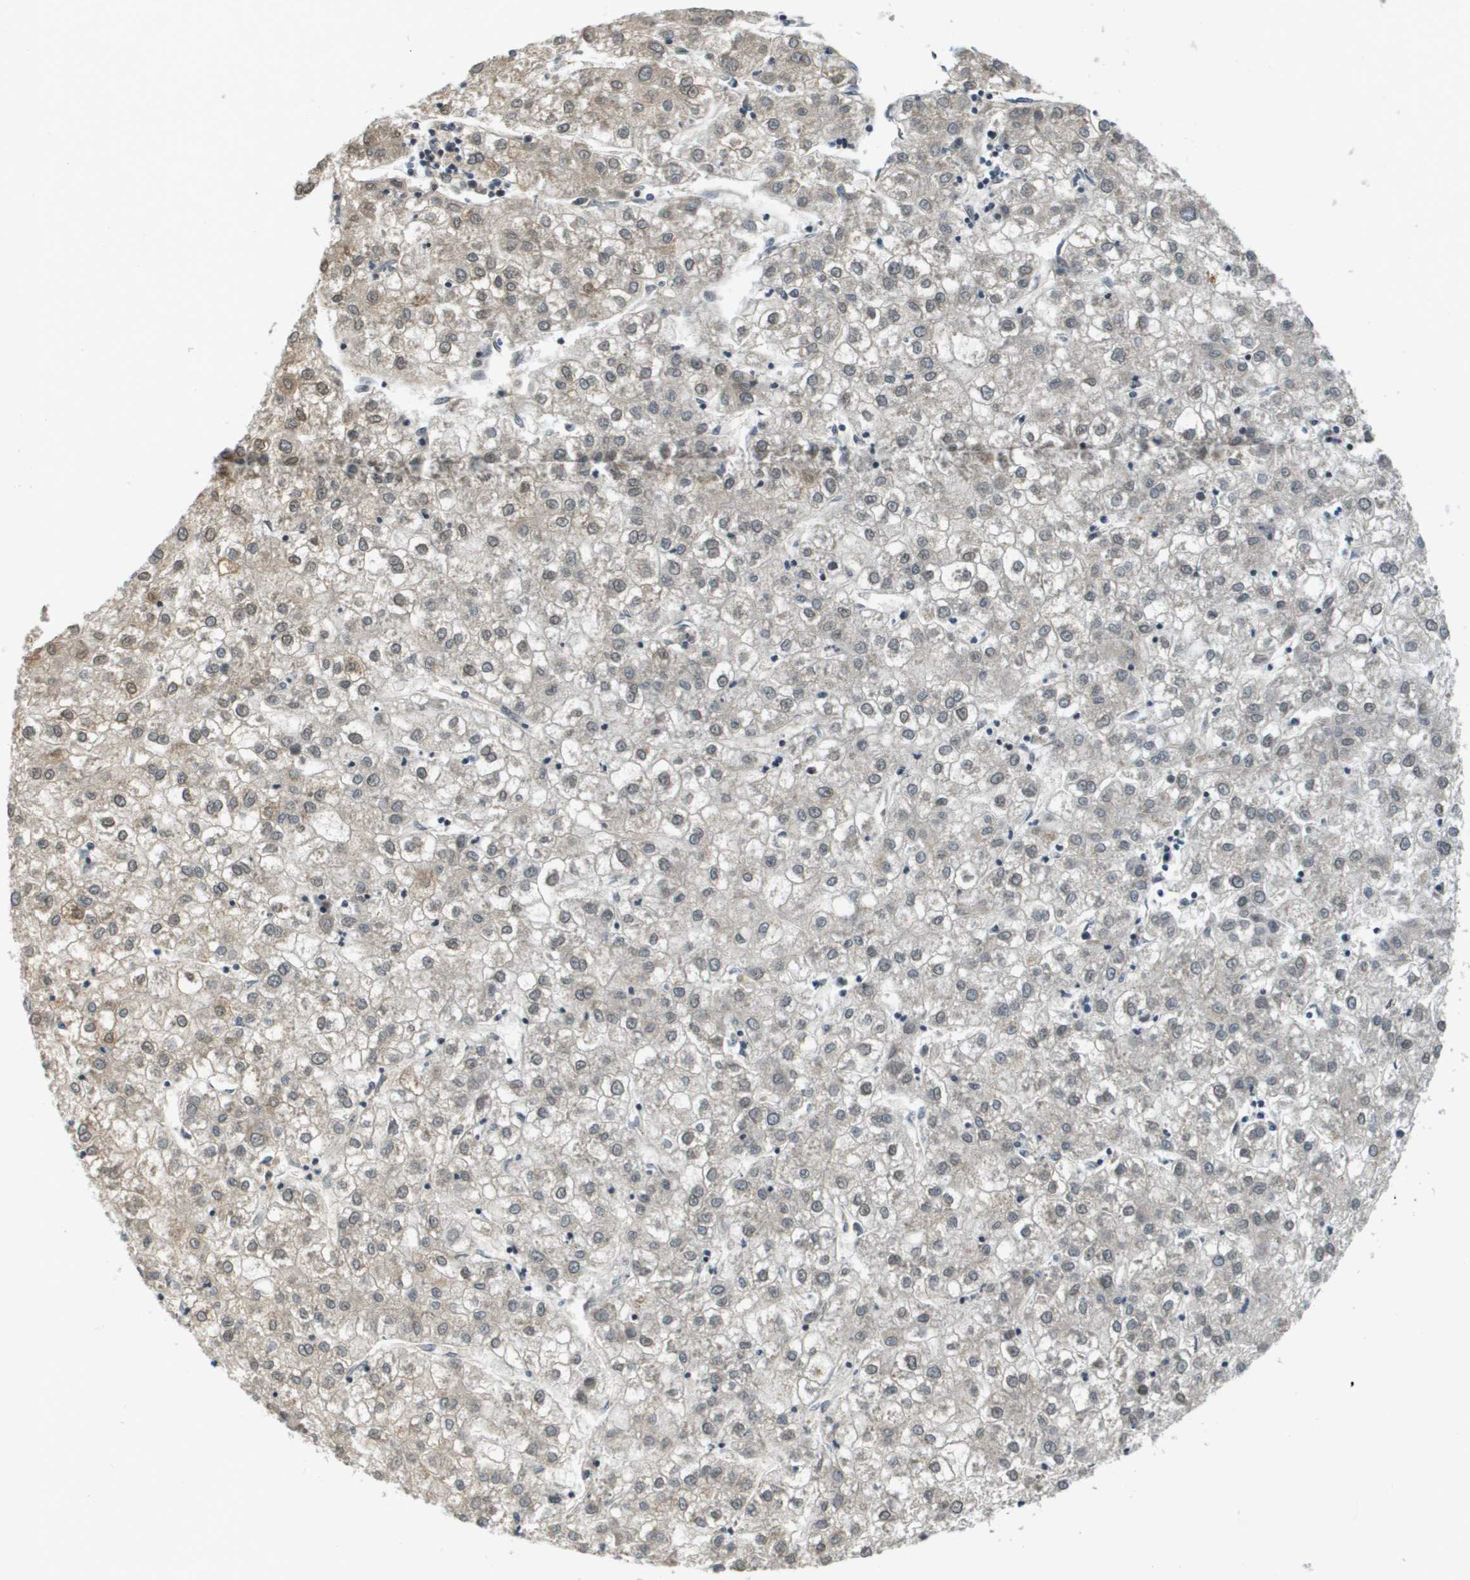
{"staining": {"intensity": "weak", "quantity": "25%-75%", "location": "nuclear"}, "tissue": "liver cancer", "cell_type": "Tumor cells", "image_type": "cancer", "snomed": [{"axis": "morphology", "description": "Carcinoma, Hepatocellular, NOS"}, {"axis": "topography", "description": "Liver"}], "caption": "Weak nuclear positivity is appreciated in about 25%-75% of tumor cells in liver cancer.", "gene": "RECQL4", "patient": {"sex": "male", "age": 72}}